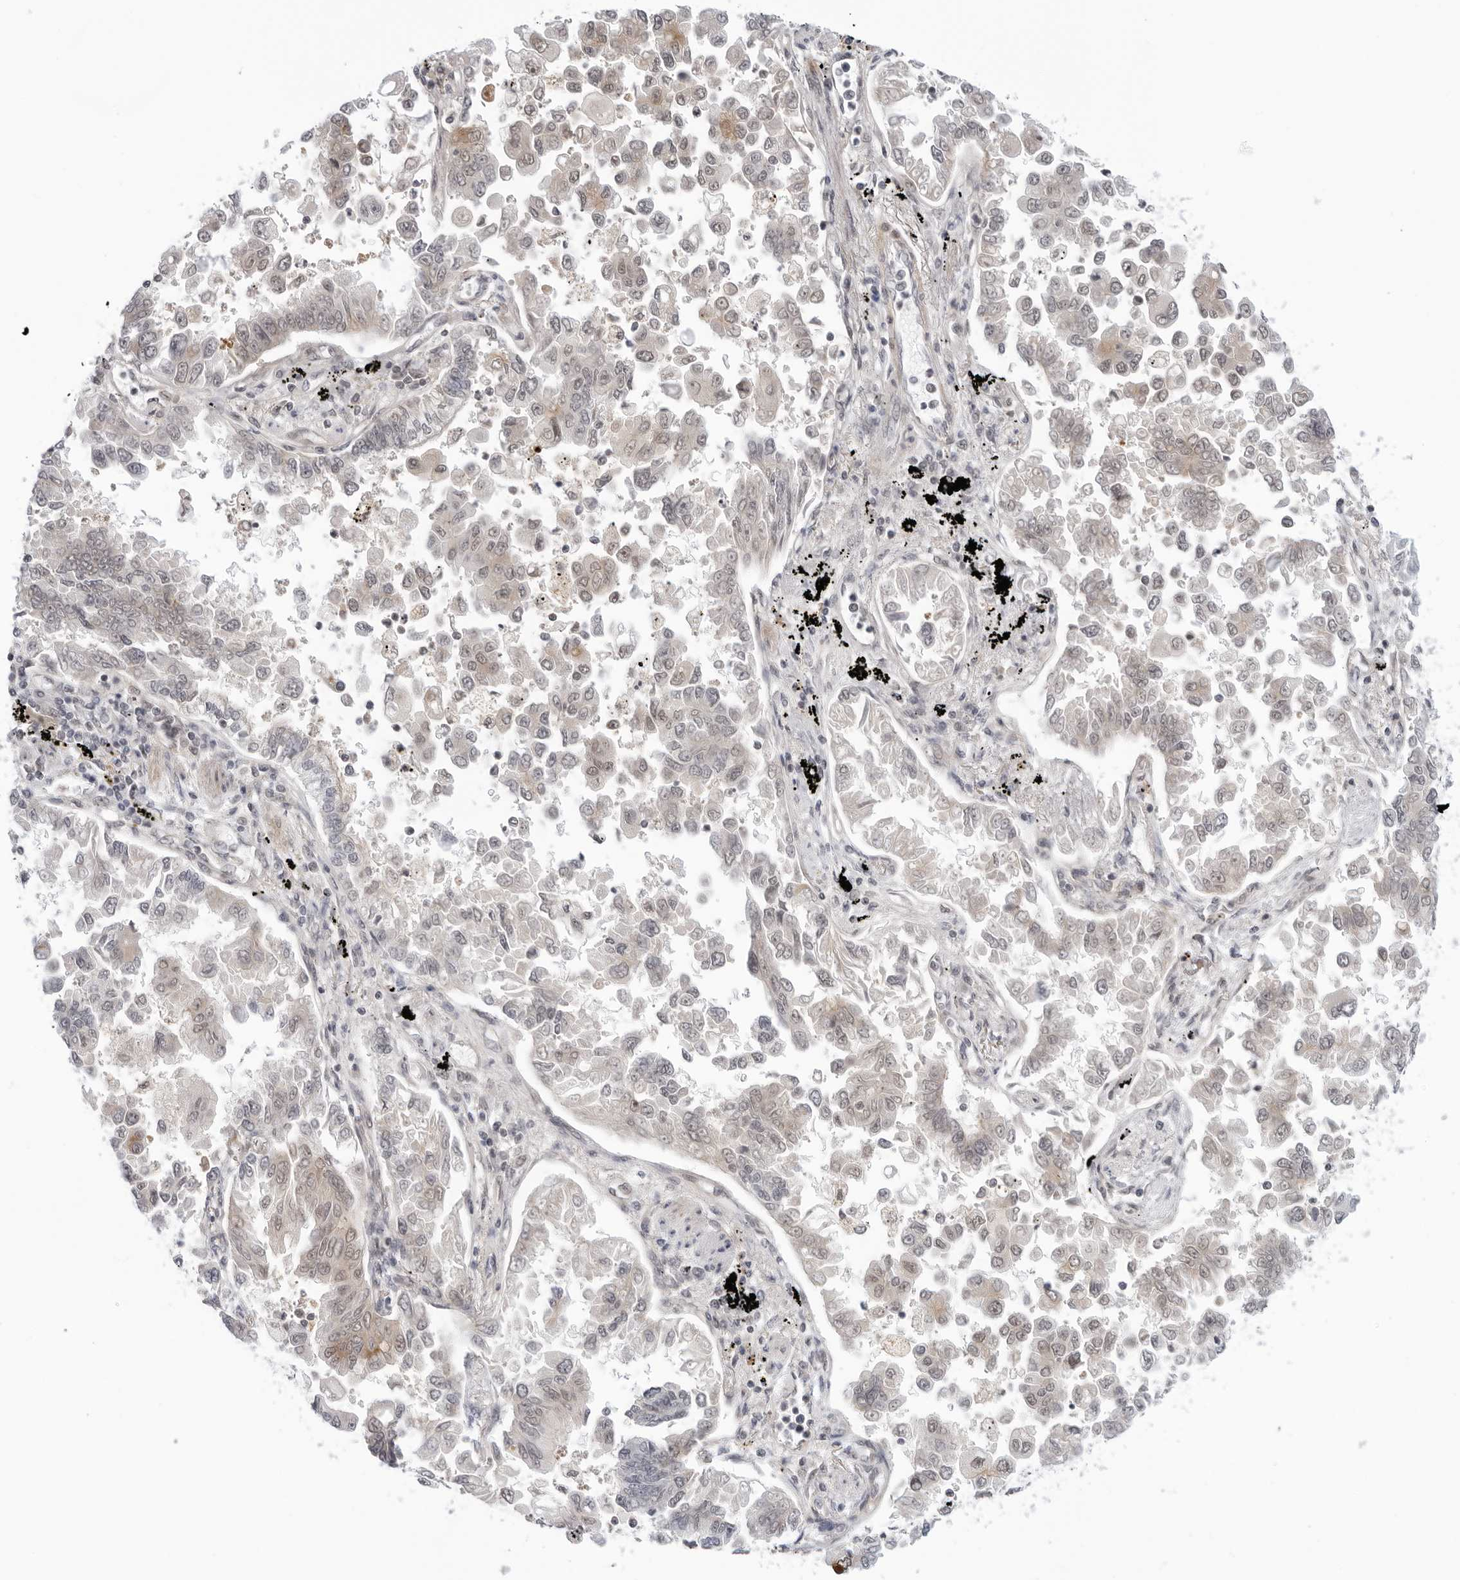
{"staining": {"intensity": "weak", "quantity": "<25%", "location": "cytoplasmic/membranous"}, "tissue": "lung cancer", "cell_type": "Tumor cells", "image_type": "cancer", "snomed": [{"axis": "morphology", "description": "Adenocarcinoma, NOS"}, {"axis": "topography", "description": "Lung"}], "caption": "The micrograph exhibits no significant expression in tumor cells of lung cancer.", "gene": "SUGCT", "patient": {"sex": "female", "age": 67}}